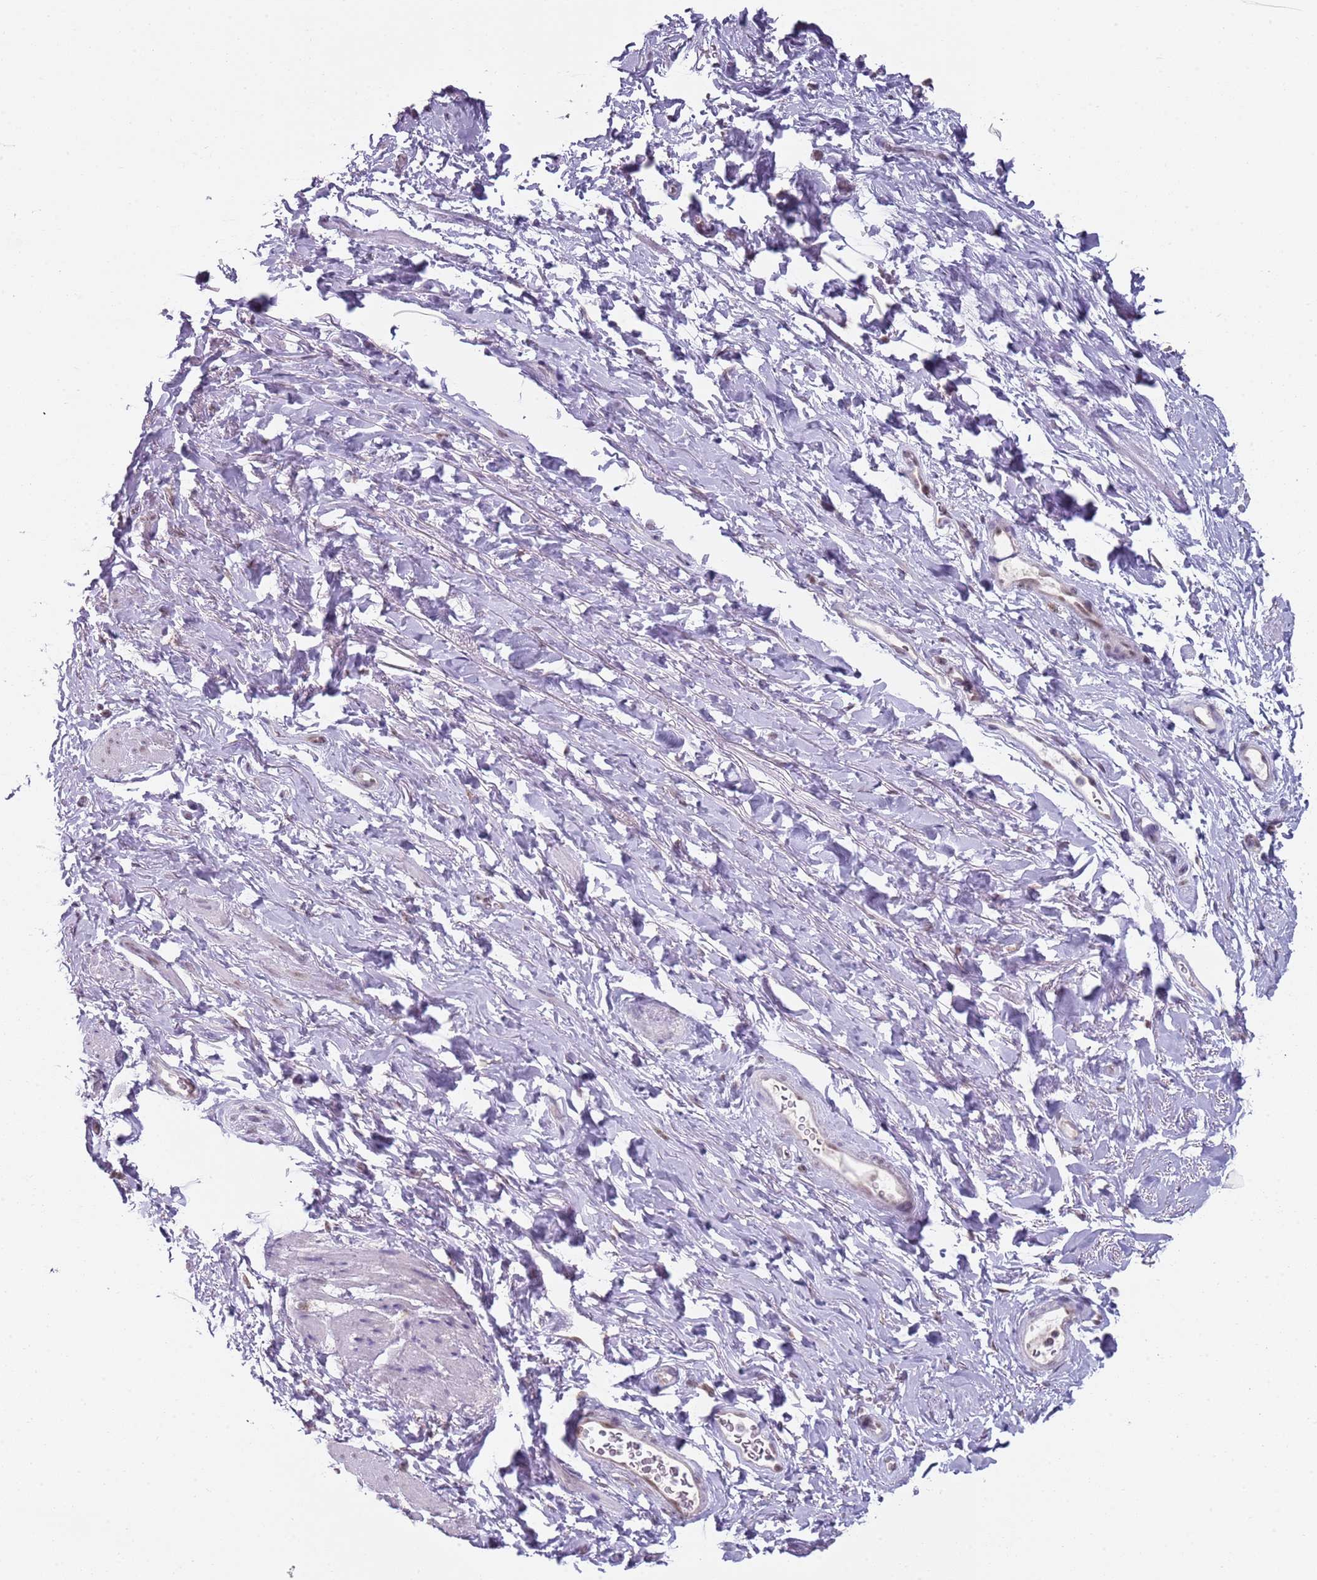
{"staining": {"intensity": "negative", "quantity": "none", "location": "none"}, "tissue": "smooth muscle", "cell_type": "Smooth muscle cells", "image_type": "normal", "snomed": [{"axis": "morphology", "description": "Normal tissue, NOS"}, {"axis": "topography", "description": "Smooth muscle"}, {"axis": "topography", "description": "Peripheral nerve tissue"}], "caption": "Smooth muscle stained for a protein using immunohistochemistry shows no expression smooth muscle cells.", "gene": "SMARCAL1", "patient": {"sex": "male", "age": 69}}